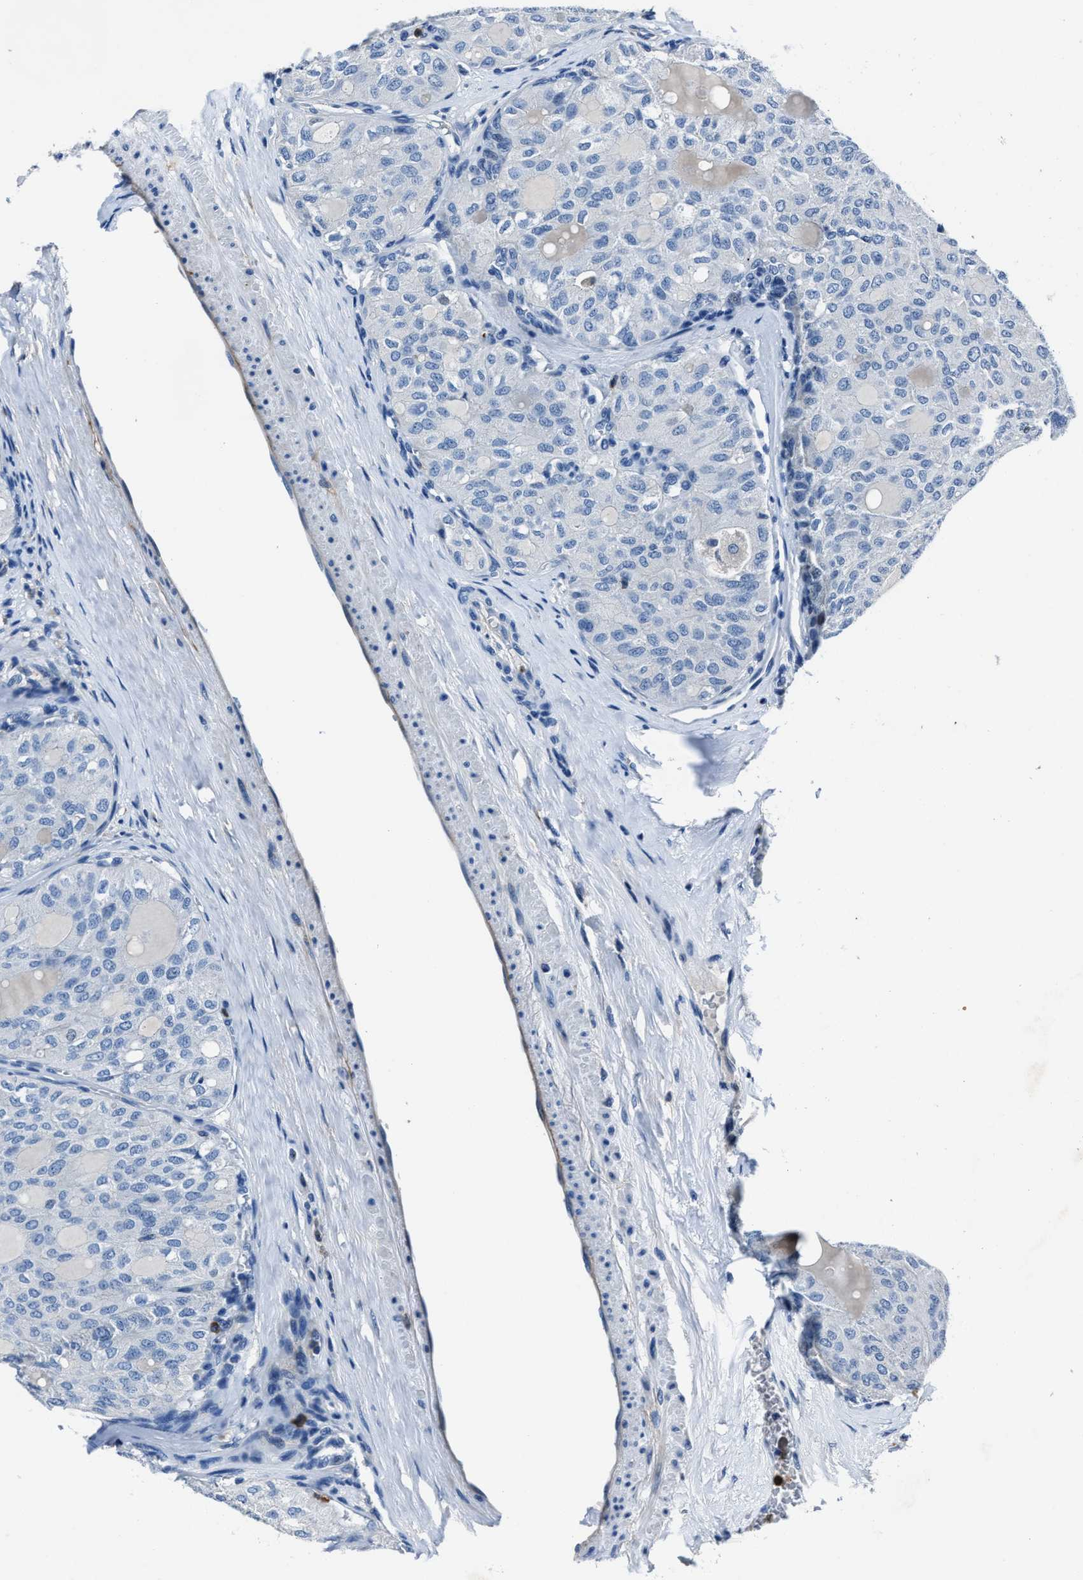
{"staining": {"intensity": "negative", "quantity": "none", "location": "none"}, "tissue": "thyroid cancer", "cell_type": "Tumor cells", "image_type": "cancer", "snomed": [{"axis": "morphology", "description": "Follicular adenoma carcinoma, NOS"}, {"axis": "topography", "description": "Thyroid gland"}], "caption": "Tumor cells are negative for protein expression in human thyroid cancer. (IHC, brightfield microscopy, high magnification).", "gene": "FGL2", "patient": {"sex": "male", "age": 75}}